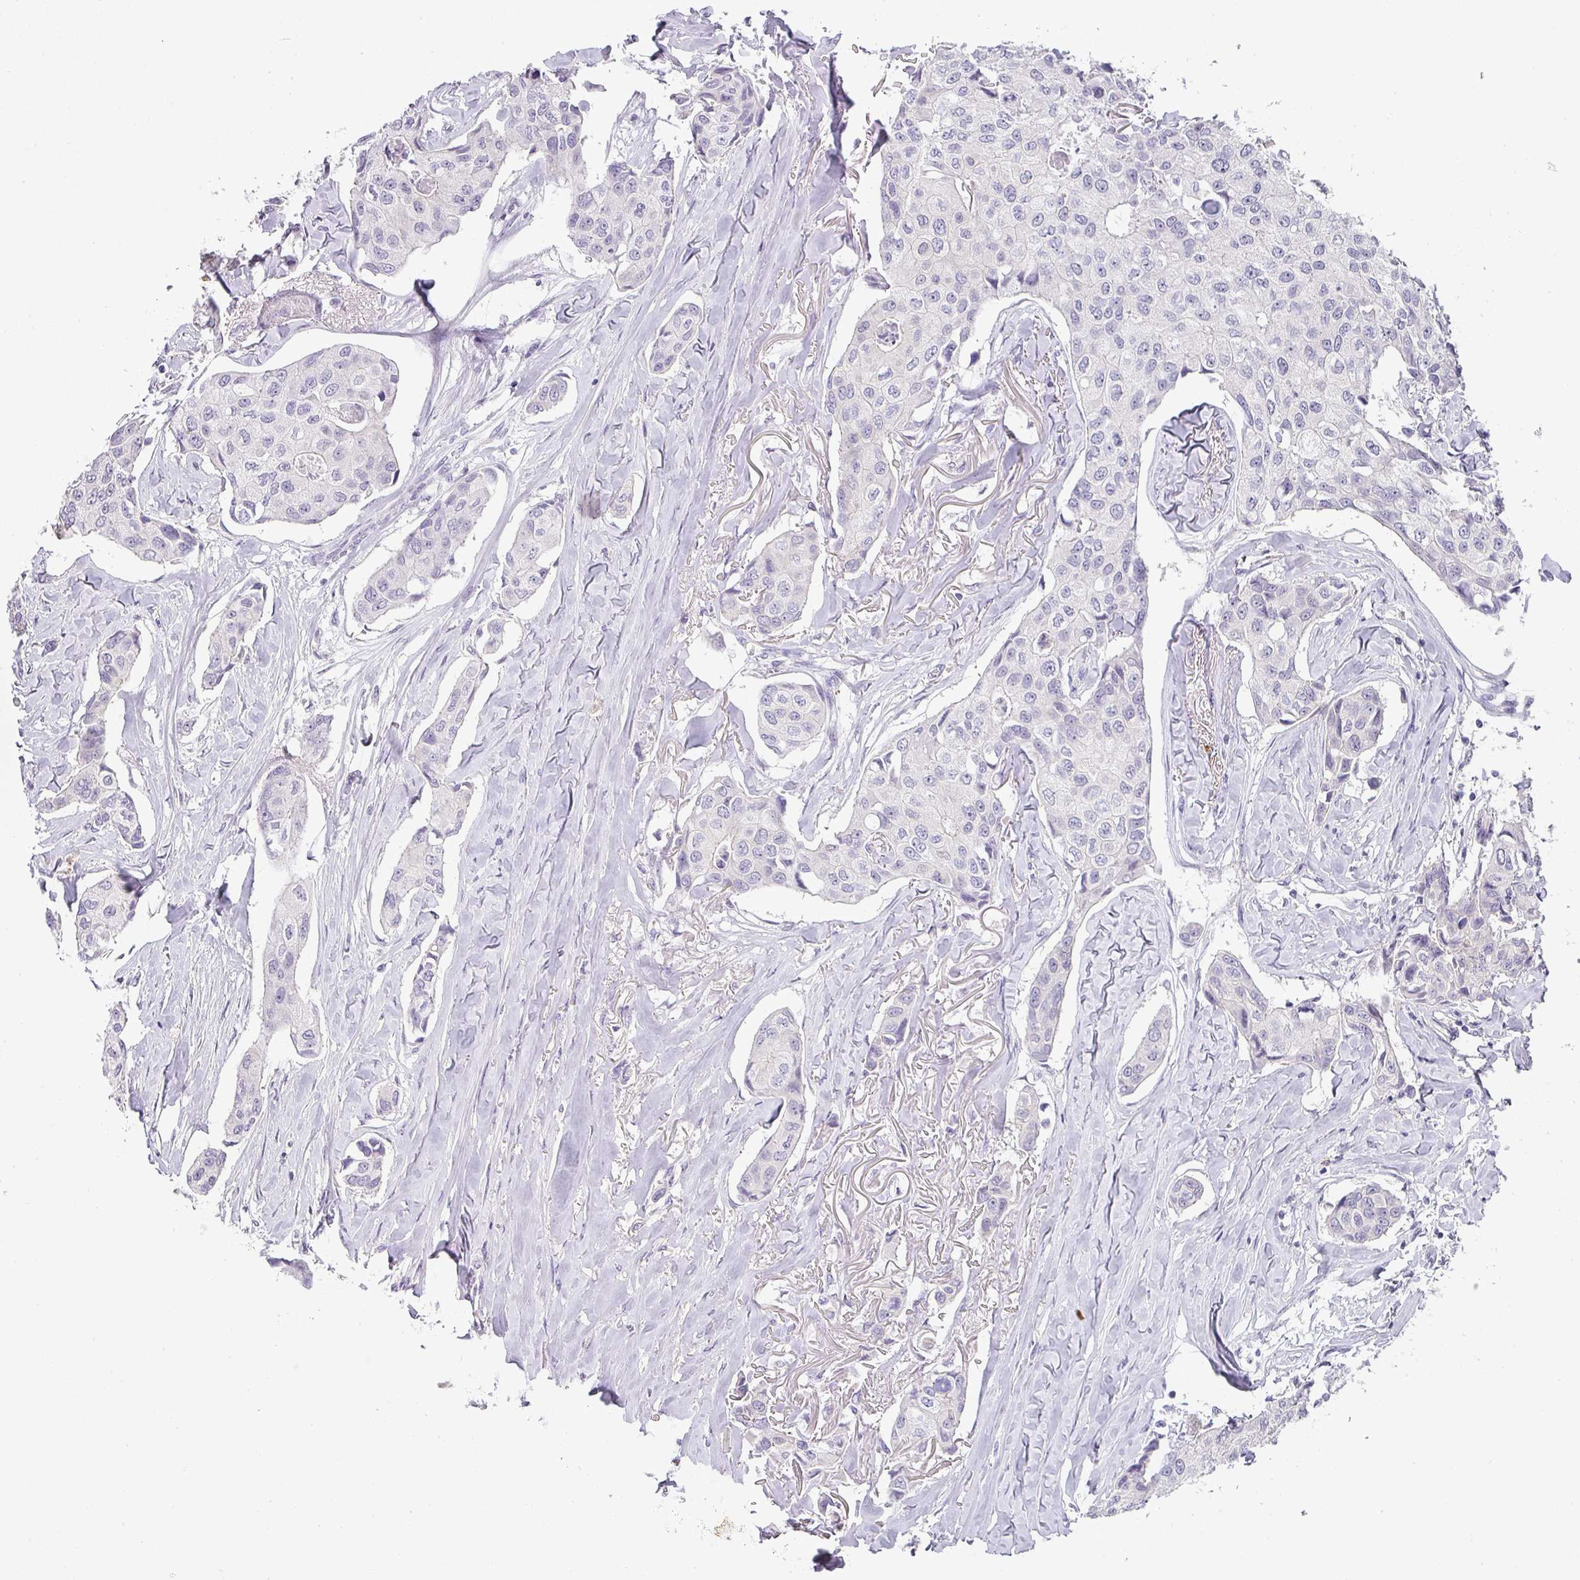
{"staining": {"intensity": "negative", "quantity": "none", "location": "none"}, "tissue": "breast cancer", "cell_type": "Tumor cells", "image_type": "cancer", "snomed": [{"axis": "morphology", "description": "Duct carcinoma"}, {"axis": "topography", "description": "Breast"}], "caption": "DAB immunohistochemical staining of breast infiltrating ductal carcinoma reveals no significant expression in tumor cells.", "gene": "BTLA", "patient": {"sex": "female", "age": 80}}